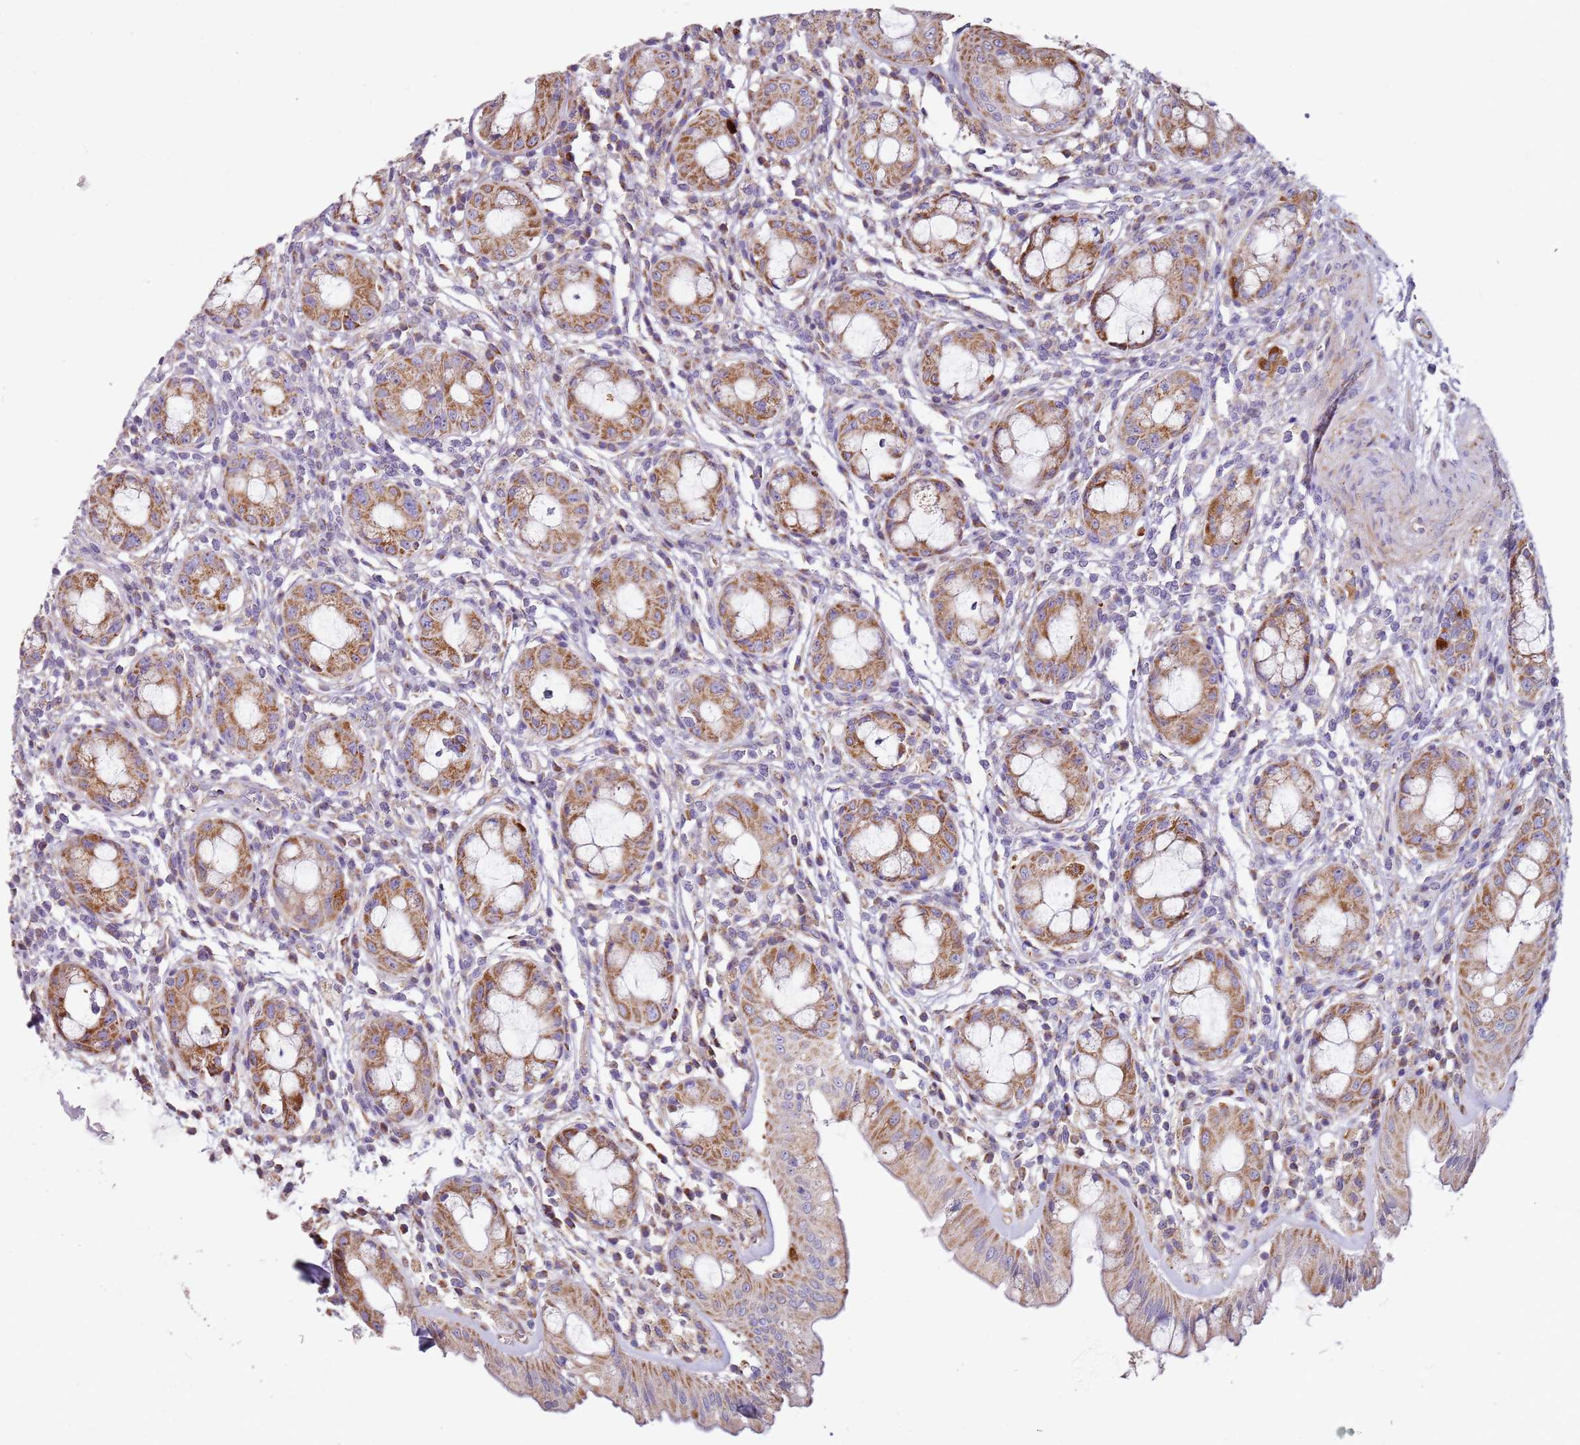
{"staining": {"intensity": "moderate", "quantity": ">75%", "location": "cytoplasmic/membranous"}, "tissue": "rectum", "cell_type": "Glandular cells", "image_type": "normal", "snomed": [{"axis": "morphology", "description": "Normal tissue, NOS"}, {"axis": "topography", "description": "Rectum"}], "caption": "Immunohistochemical staining of benign rectum displays medium levels of moderate cytoplasmic/membranous expression in approximately >75% of glandular cells.", "gene": "ALS2", "patient": {"sex": "female", "age": 57}}